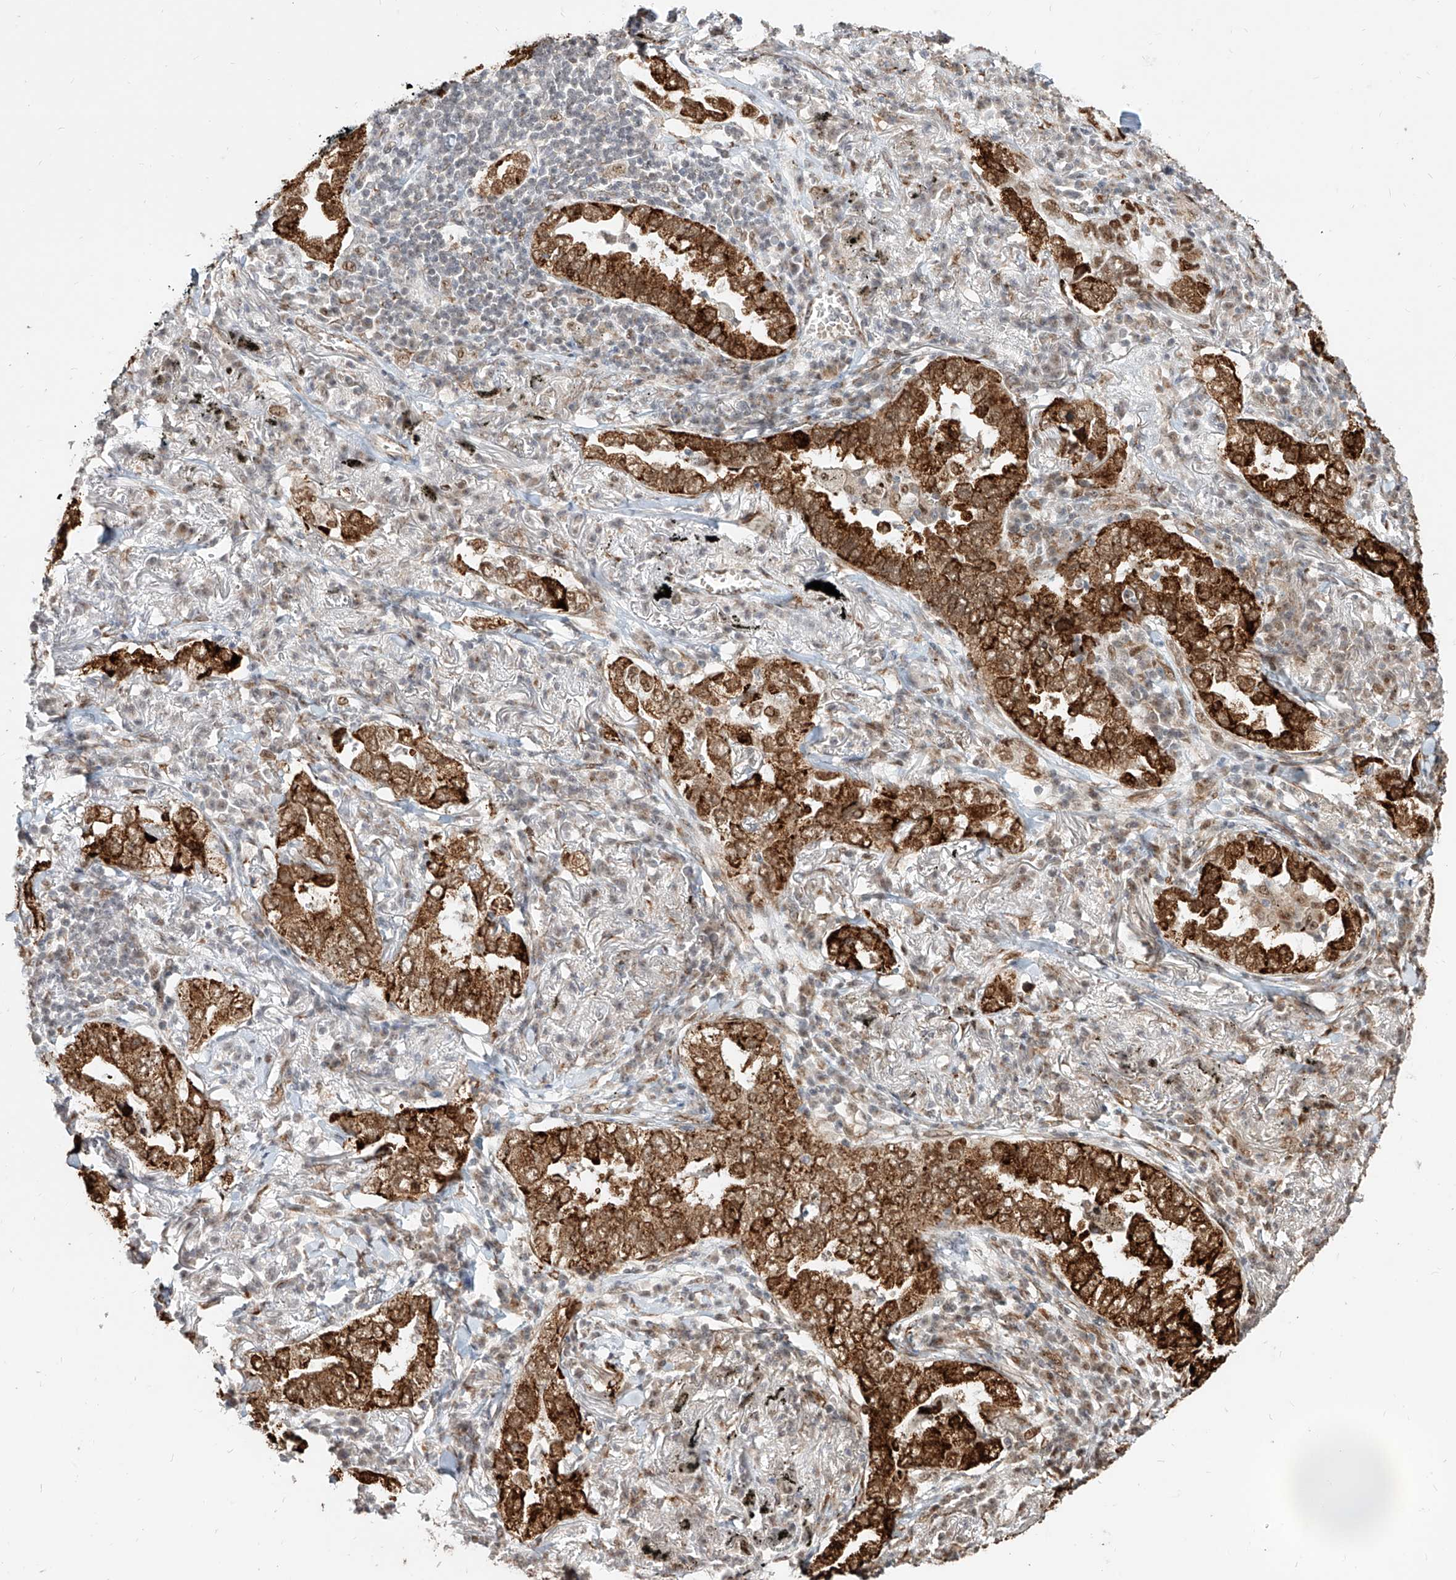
{"staining": {"intensity": "strong", "quantity": ">75%", "location": "cytoplasmic/membranous,nuclear"}, "tissue": "lung cancer", "cell_type": "Tumor cells", "image_type": "cancer", "snomed": [{"axis": "morphology", "description": "Adenocarcinoma, NOS"}, {"axis": "topography", "description": "Lung"}], "caption": "A high amount of strong cytoplasmic/membranous and nuclear staining is present in approximately >75% of tumor cells in lung cancer (adenocarcinoma) tissue.", "gene": "ZNF710", "patient": {"sex": "male", "age": 65}}